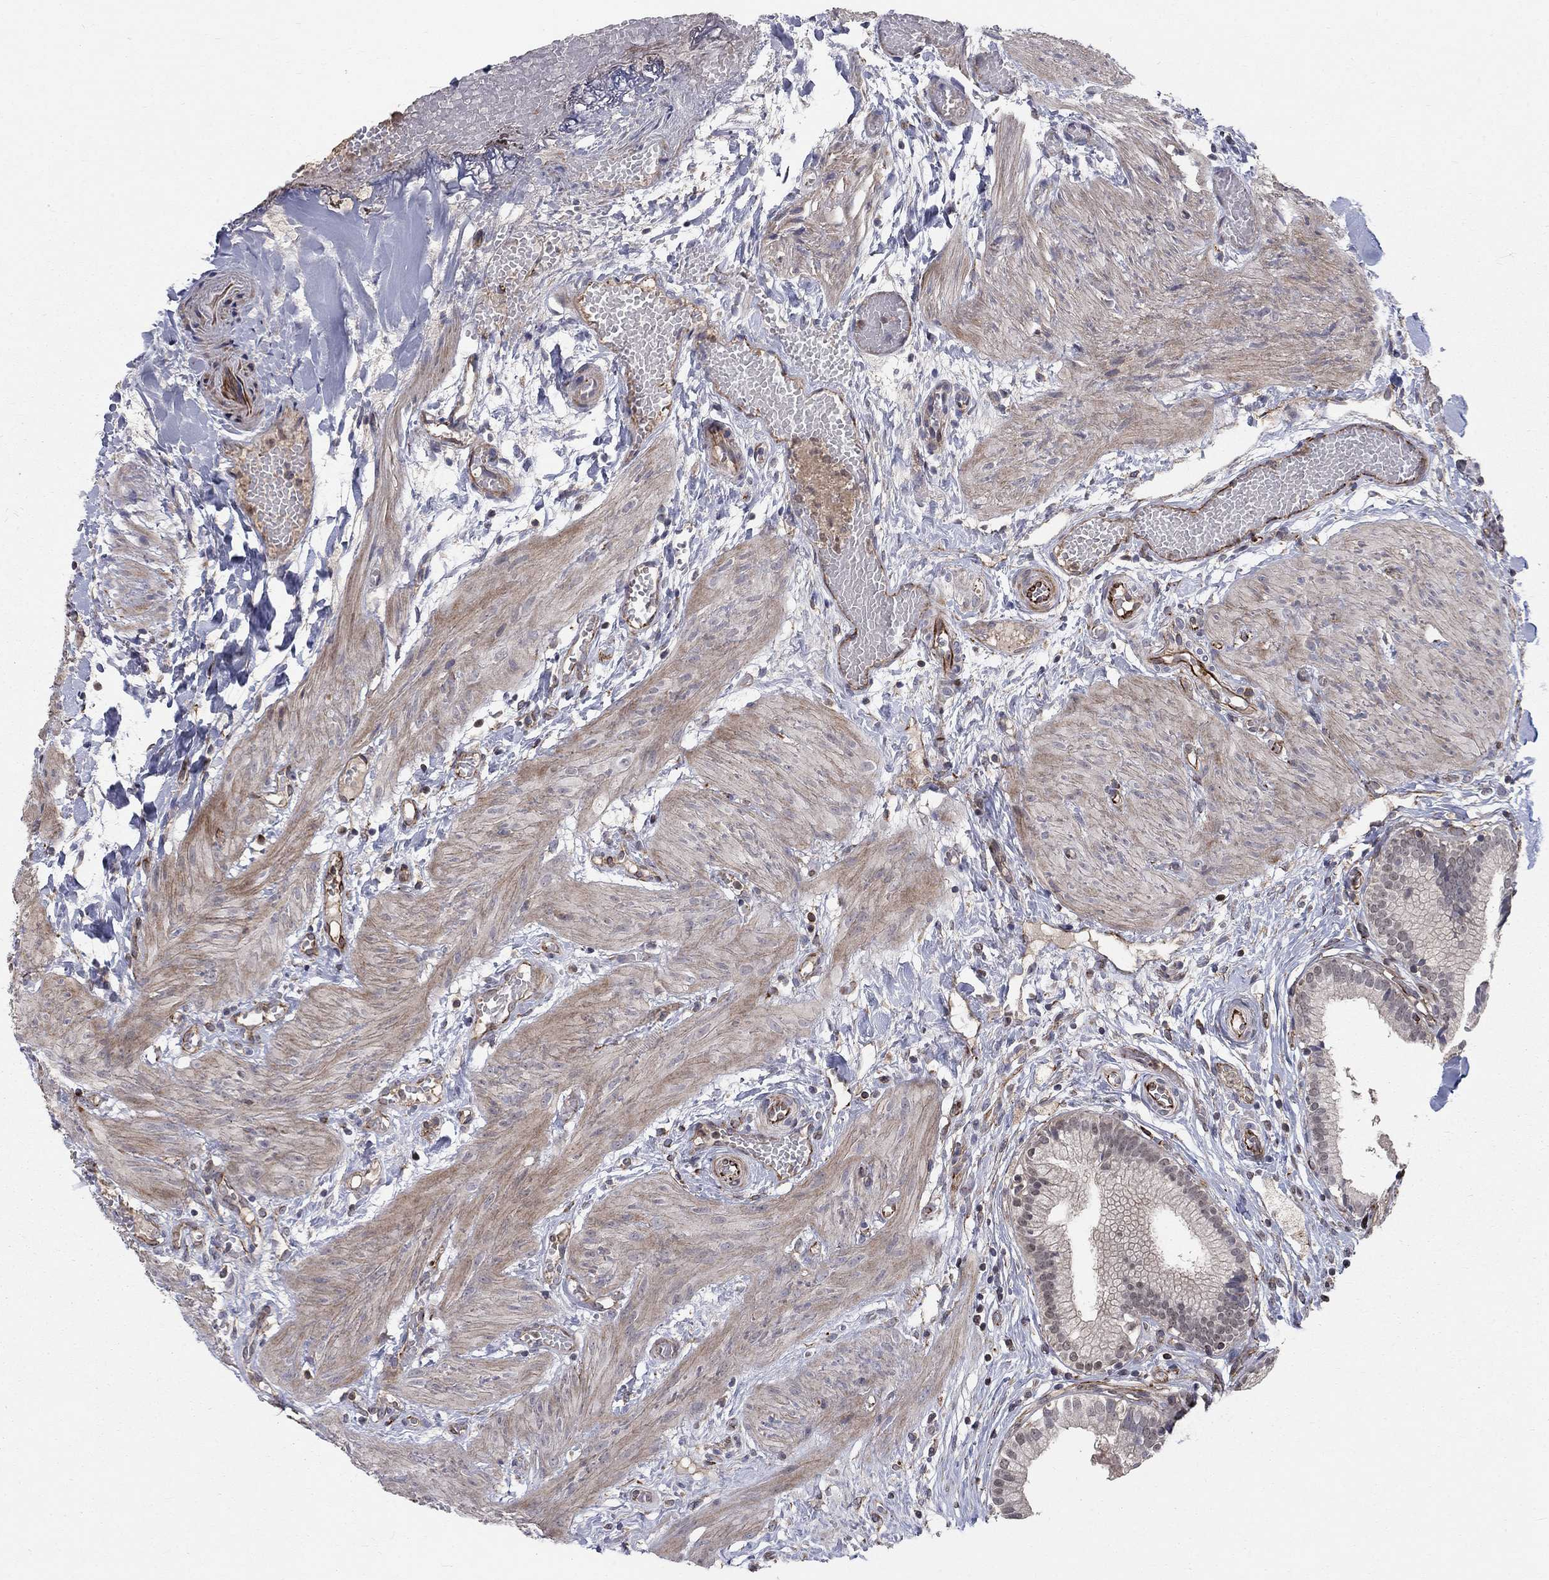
{"staining": {"intensity": "negative", "quantity": "none", "location": "none"}, "tissue": "gallbladder", "cell_type": "Glandular cells", "image_type": "normal", "snomed": [{"axis": "morphology", "description": "Normal tissue, NOS"}, {"axis": "topography", "description": "Gallbladder"}], "caption": "Immunohistochemistry (IHC) image of unremarkable gallbladder: human gallbladder stained with DAB (3,3'-diaminobenzidine) displays no significant protein expression in glandular cells.", "gene": "MSRA", "patient": {"sex": "female", "age": 24}}